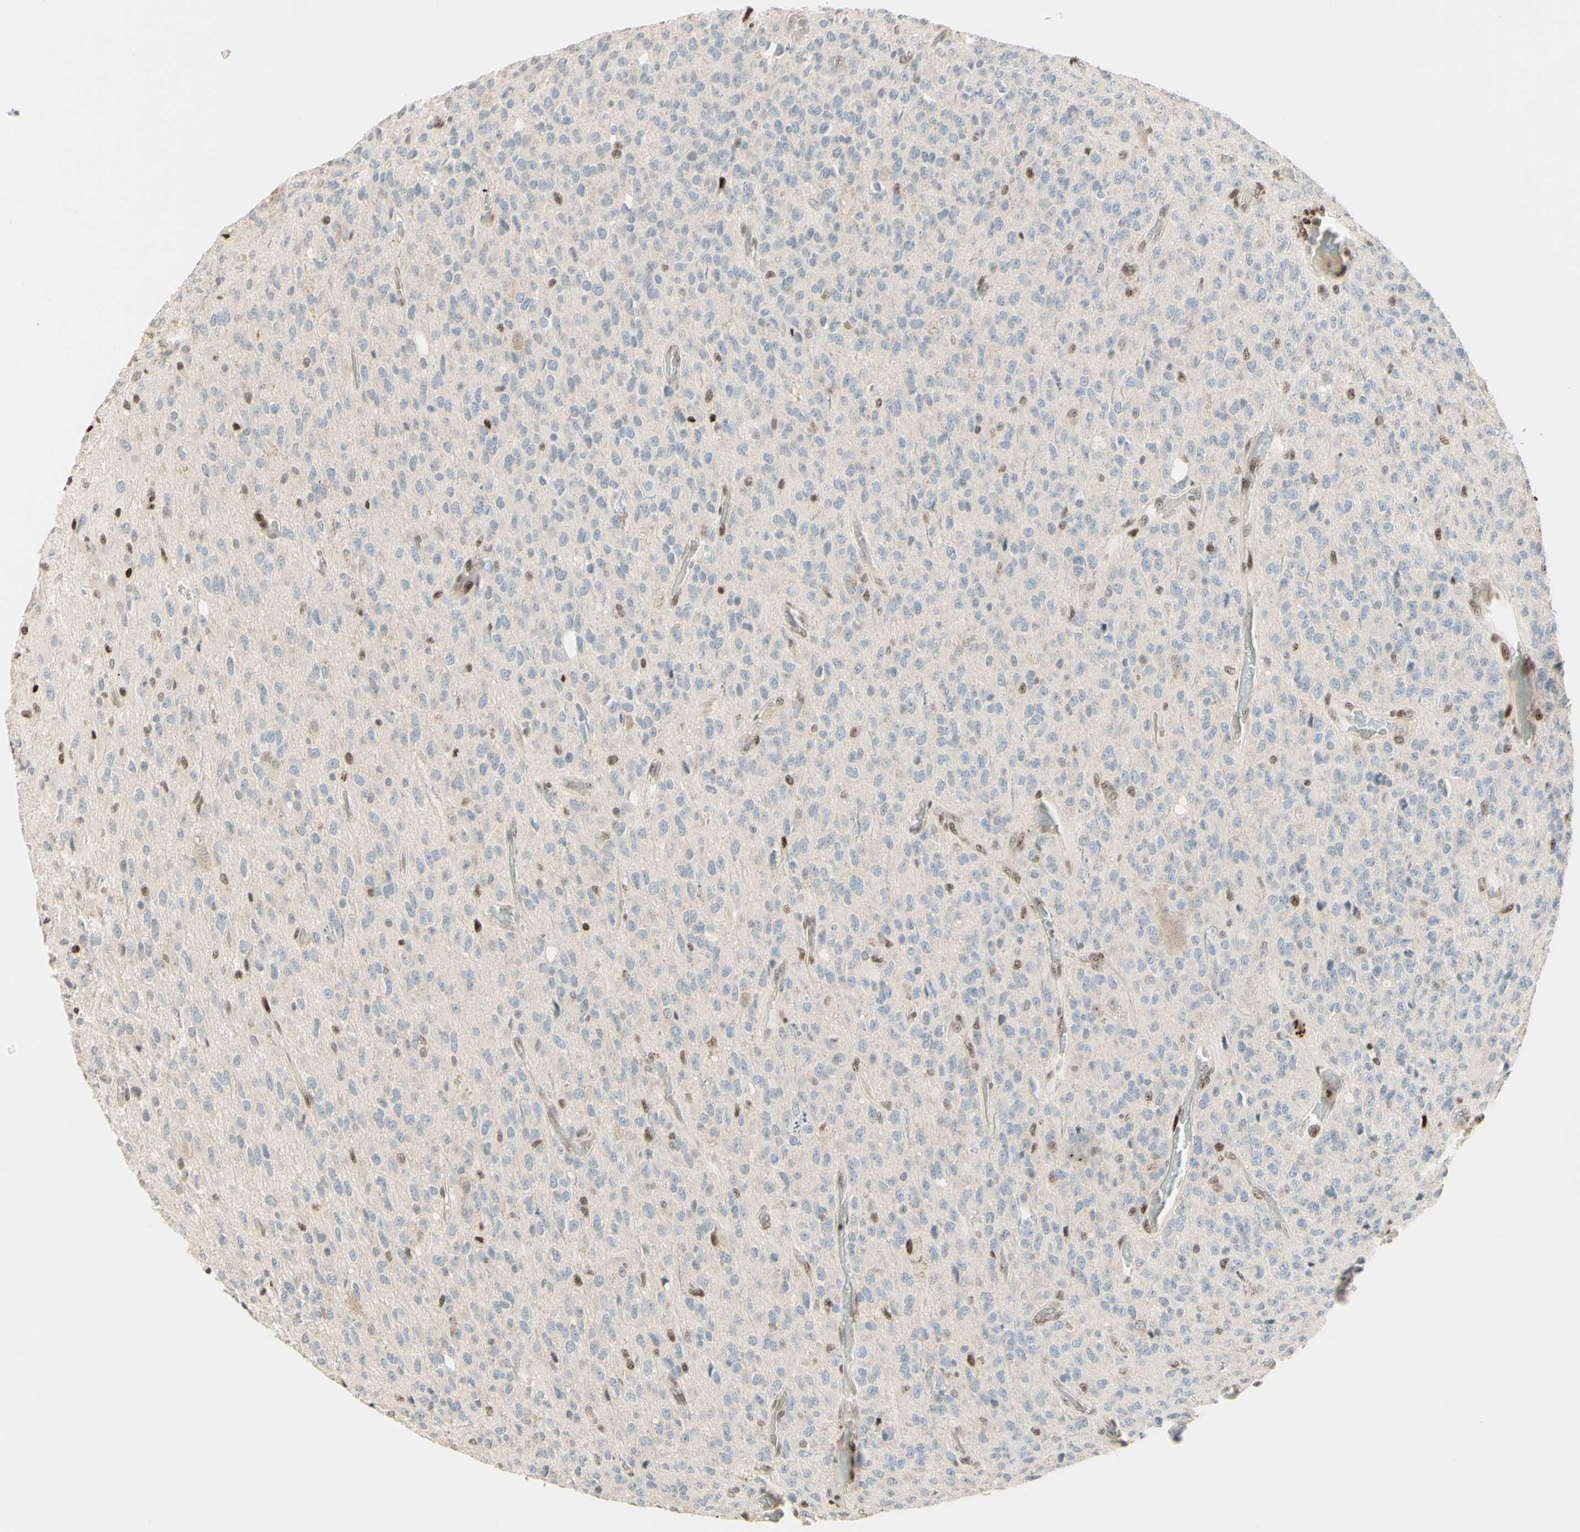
{"staining": {"intensity": "negative", "quantity": "none", "location": "none"}, "tissue": "glioma", "cell_type": "Tumor cells", "image_type": "cancer", "snomed": [{"axis": "morphology", "description": "Glioma, malignant, High grade"}, {"axis": "topography", "description": "pancreas cauda"}], "caption": "Immunohistochemistry of high-grade glioma (malignant) demonstrates no positivity in tumor cells.", "gene": "CDKL5", "patient": {"sex": "male", "age": 60}}